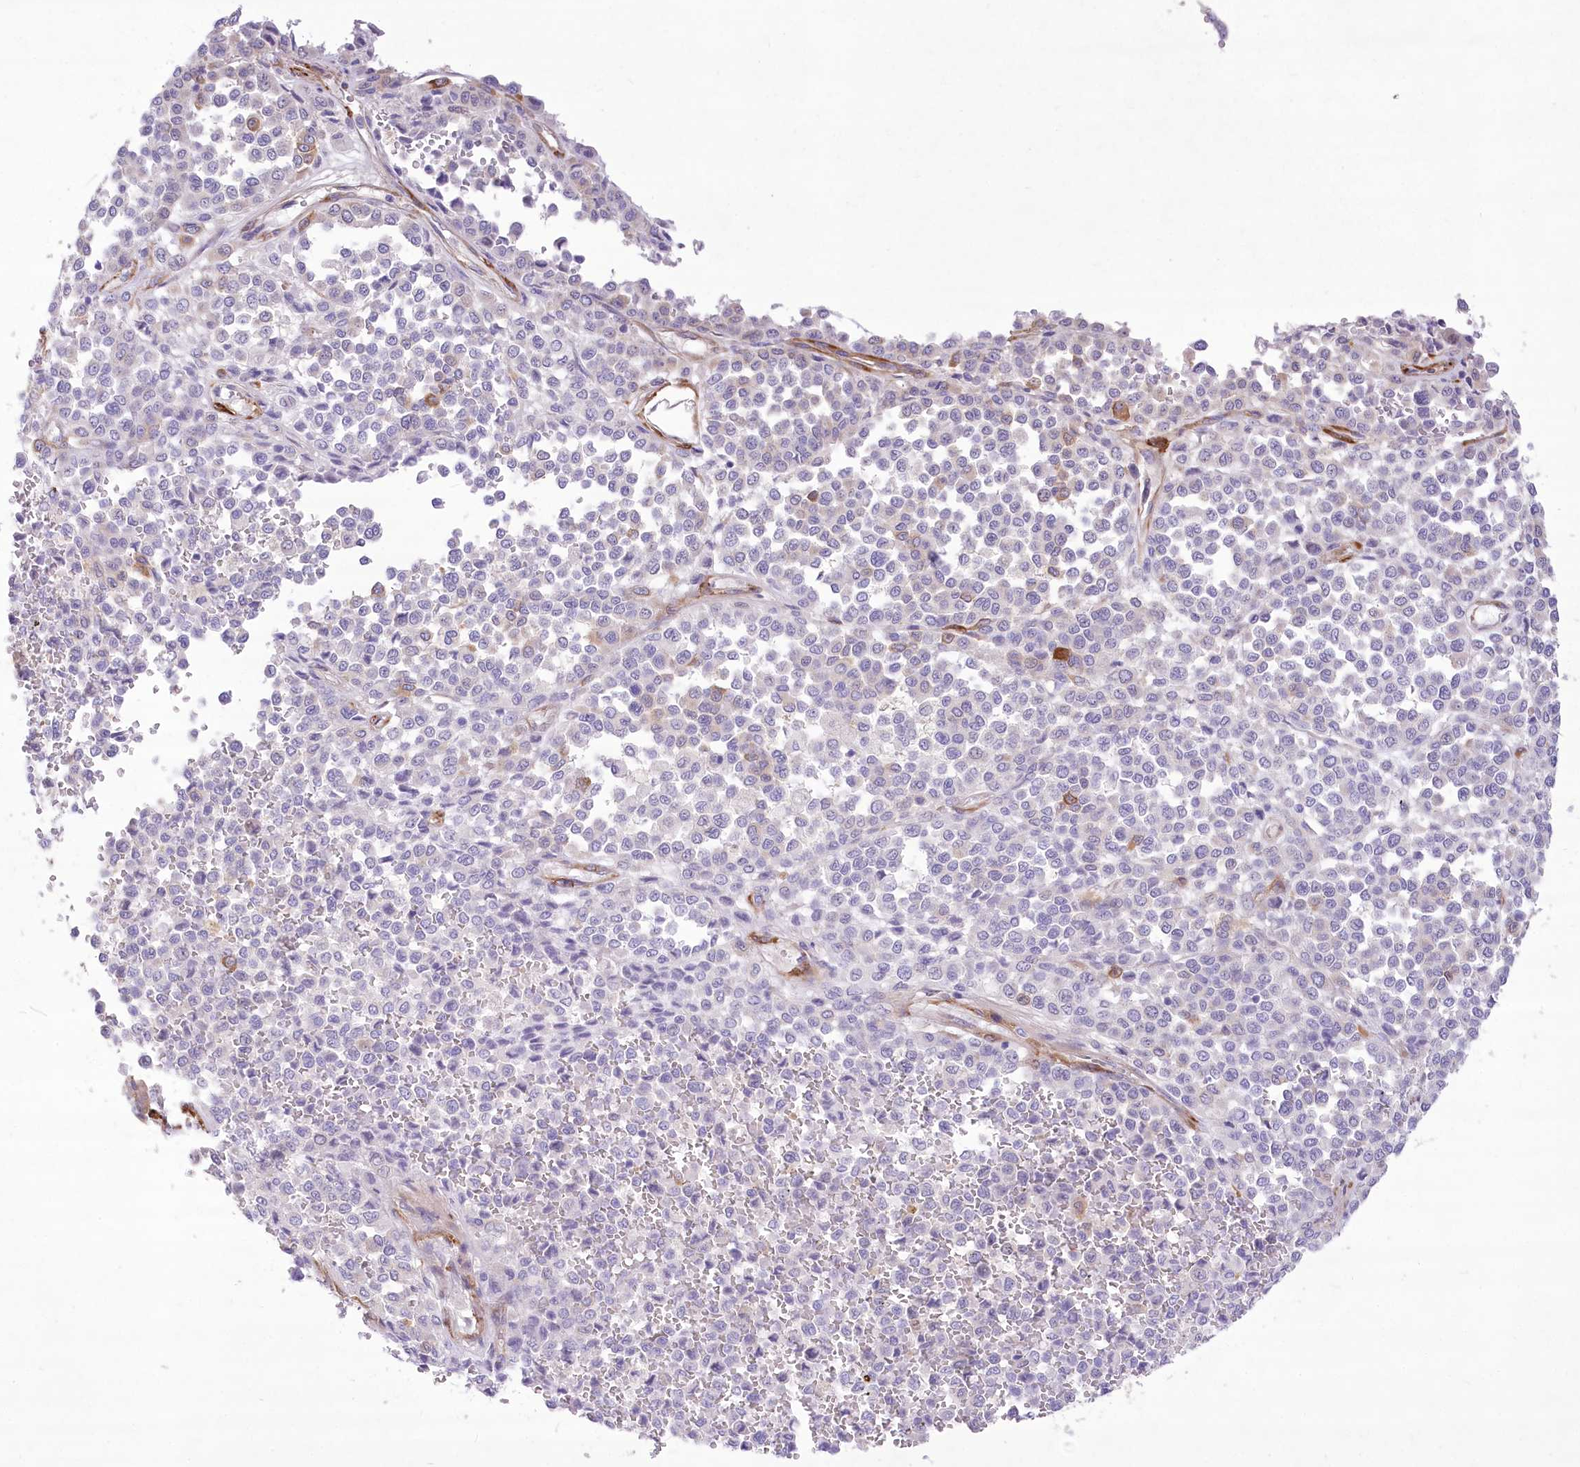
{"staining": {"intensity": "negative", "quantity": "none", "location": "none"}, "tissue": "melanoma", "cell_type": "Tumor cells", "image_type": "cancer", "snomed": [{"axis": "morphology", "description": "Malignant melanoma, Metastatic site"}, {"axis": "topography", "description": "Pancreas"}], "caption": "Photomicrograph shows no significant protein staining in tumor cells of malignant melanoma (metastatic site). (Stains: DAB (3,3'-diaminobenzidine) immunohistochemistry (IHC) with hematoxylin counter stain, Microscopy: brightfield microscopy at high magnification).", "gene": "ANGPTL3", "patient": {"sex": "female", "age": 30}}